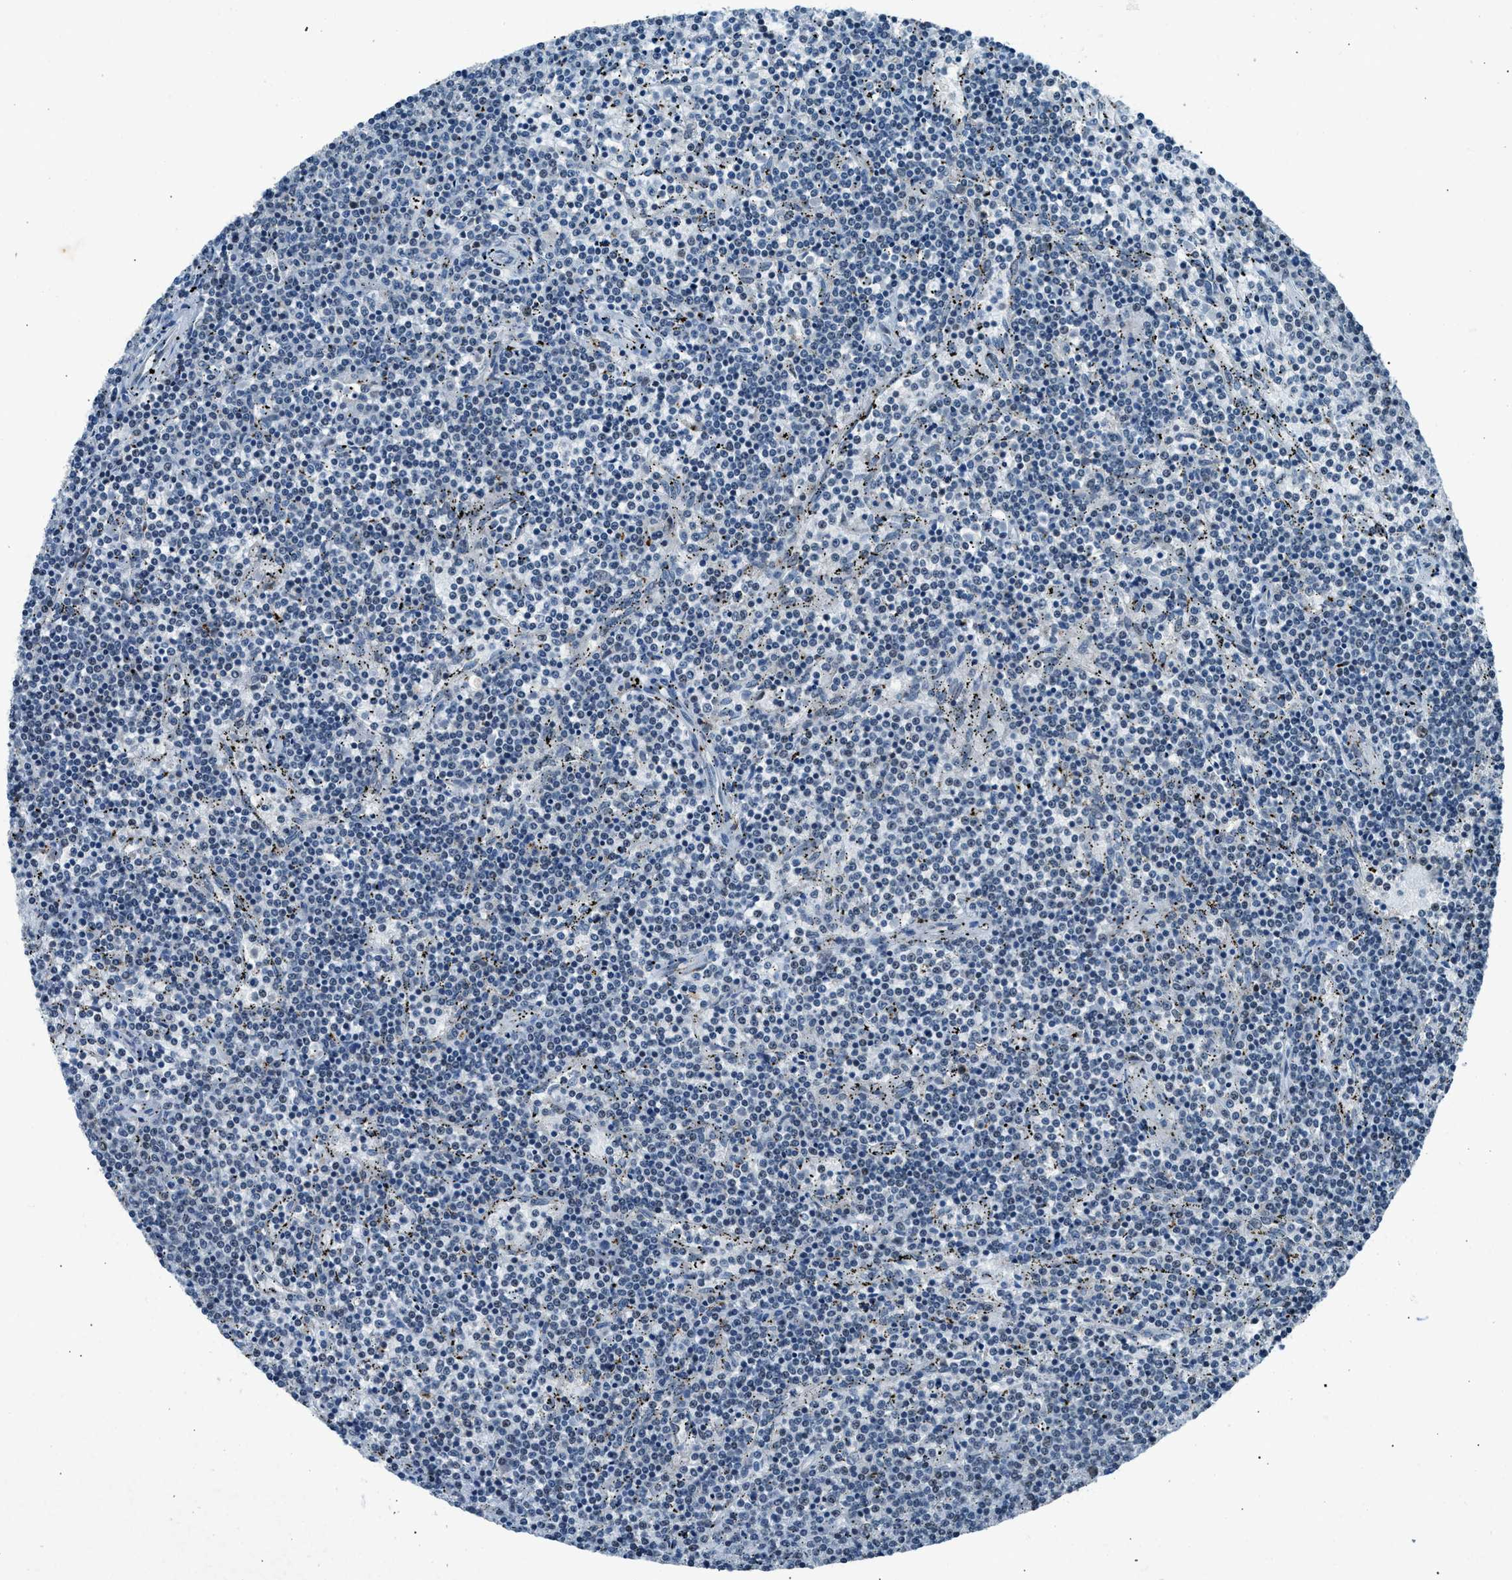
{"staining": {"intensity": "negative", "quantity": "none", "location": "none"}, "tissue": "lymphoma", "cell_type": "Tumor cells", "image_type": "cancer", "snomed": [{"axis": "morphology", "description": "Malignant lymphoma, non-Hodgkin's type, Low grade"}, {"axis": "topography", "description": "Spleen"}], "caption": "IHC image of human low-grade malignant lymphoma, non-Hodgkin's type stained for a protein (brown), which reveals no staining in tumor cells.", "gene": "ADCY1", "patient": {"sex": "female", "age": 50}}